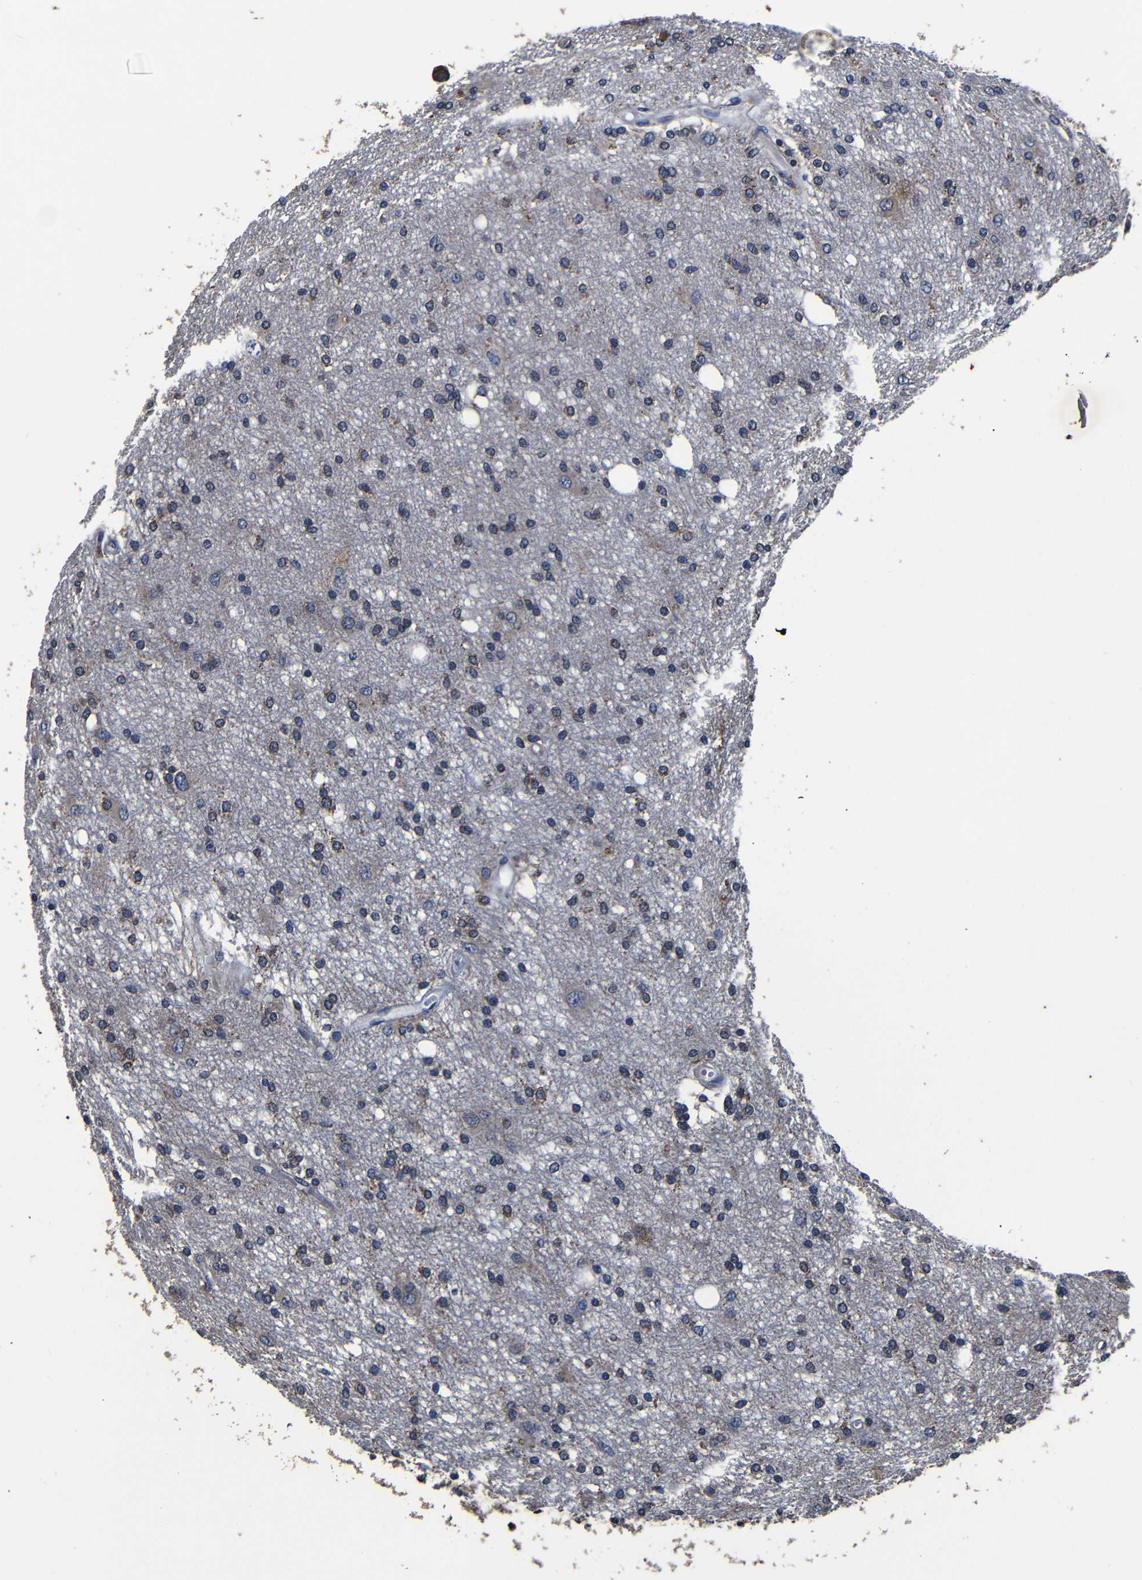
{"staining": {"intensity": "weak", "quantity": "<25%", "location": "cytoplasmic/membranous"}, "tissue": "glioma", "cell_type": "Tumor cells", "image_type": "cancer", "snomed": [{"axis": "morphology", "description": "Glioma, malignant, High grade"}, {"axis": "topography", "description": "Brain"}], "caption": "Glioma was stained to show a protein in brown. There is no significant staining in tumor cells. (Immunohistochemistry (ihc), brightfield microscopy, high magnification).", "gene": "SCN9A", "patient": {"sex": "female", "age": 59}}